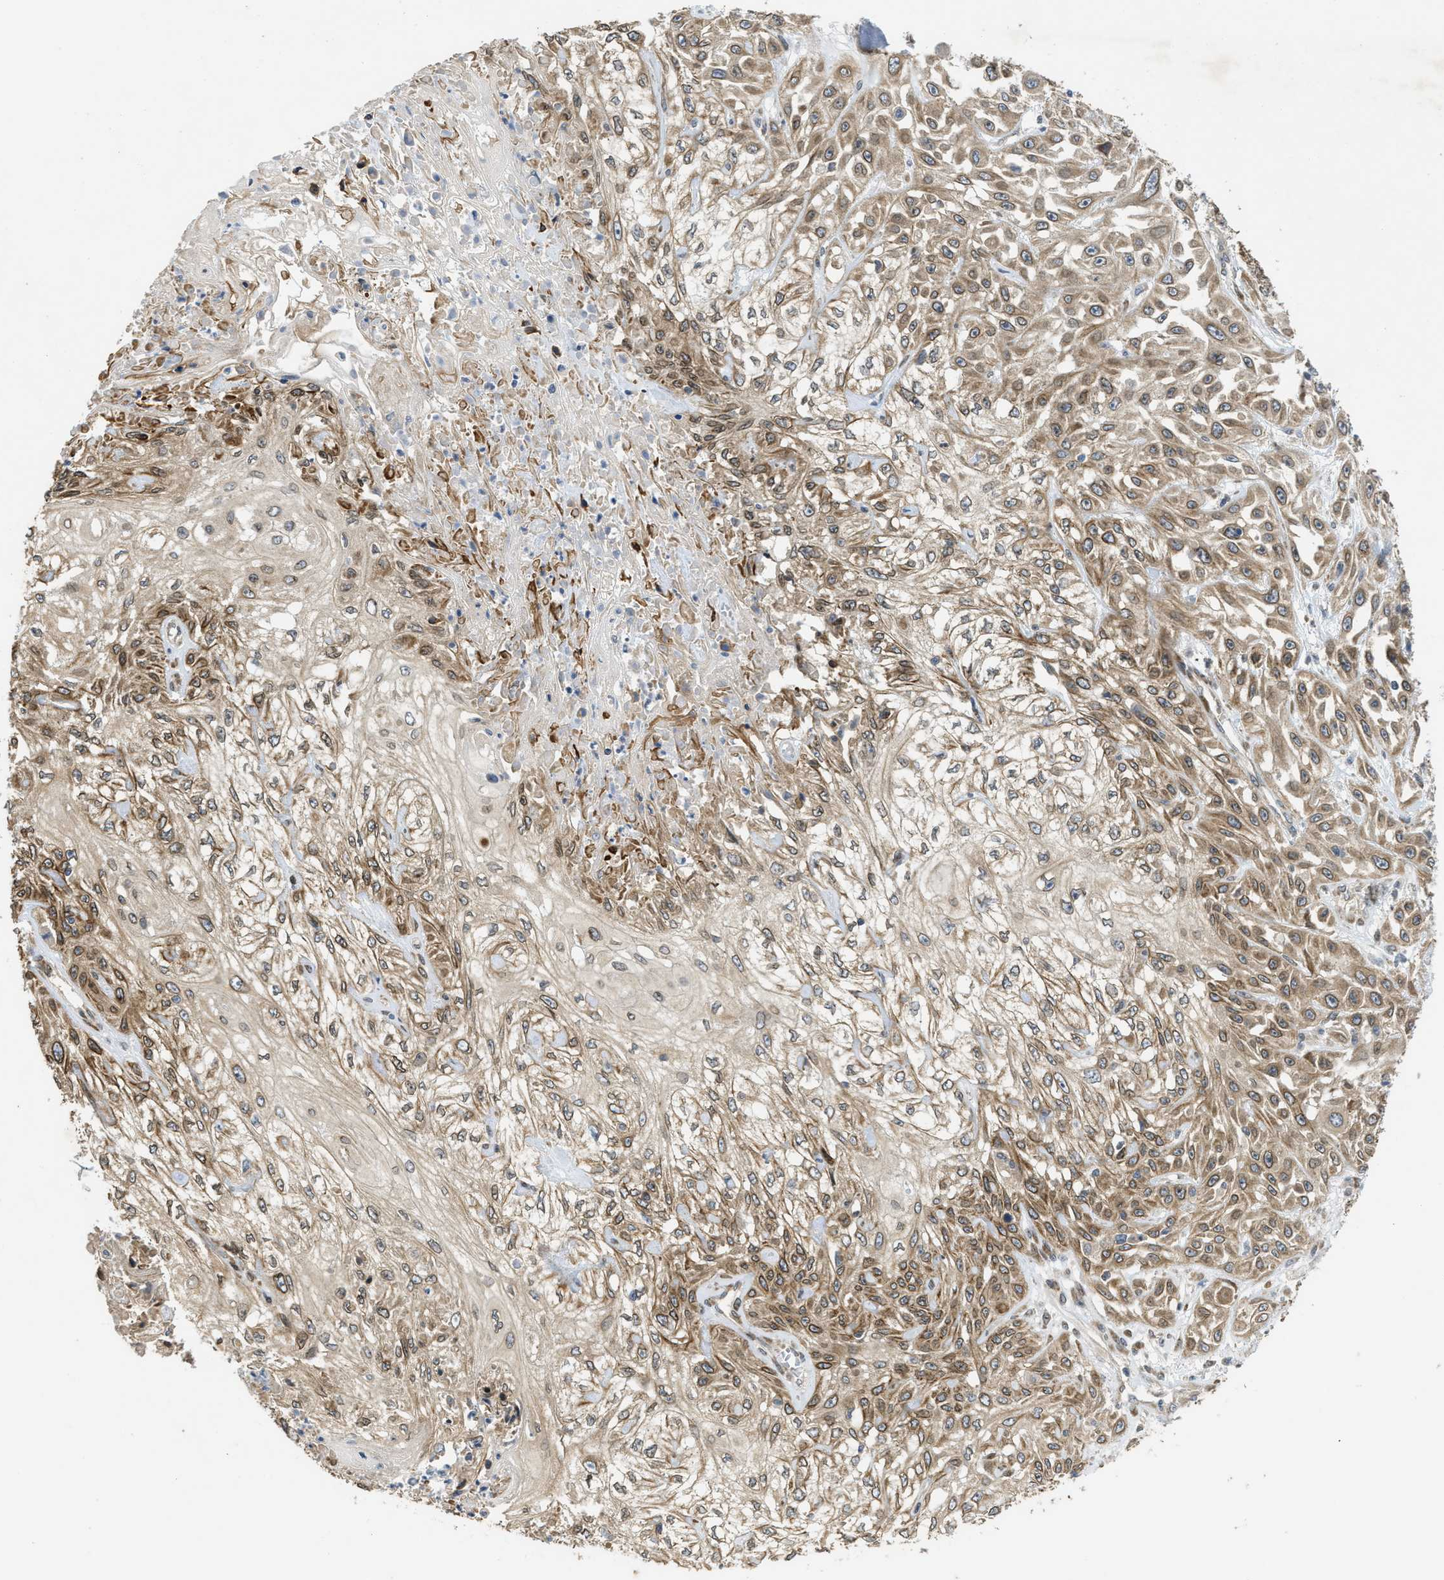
{"staining": {"intensity": "moderate", "quantity": ">75%", "location": "cytoplasmic/membranous"}, "tissue": "skin cancer", "cell_type": "Tumor cells", "image_type": "cancer", "snomed": [{"axis": "morphology", "description": "Squamous cell carcinoma, NOS"}, {"axis": "morphology", "description": "Squamous cell carcinoma, metastatic, NOS"}, {"axis": "topography", "description": "Skin"}, {"axis": "topography", "description": "Lymph node"}], "caption": "Tumor cells exhibit medium levels of moderate cytoplasmic/membranous expression in approximately >75% of cells in squamous cell carcinoma (skin).", "gene": "EIF2AK3", "patient": {"sex": "male", "age": 75}}